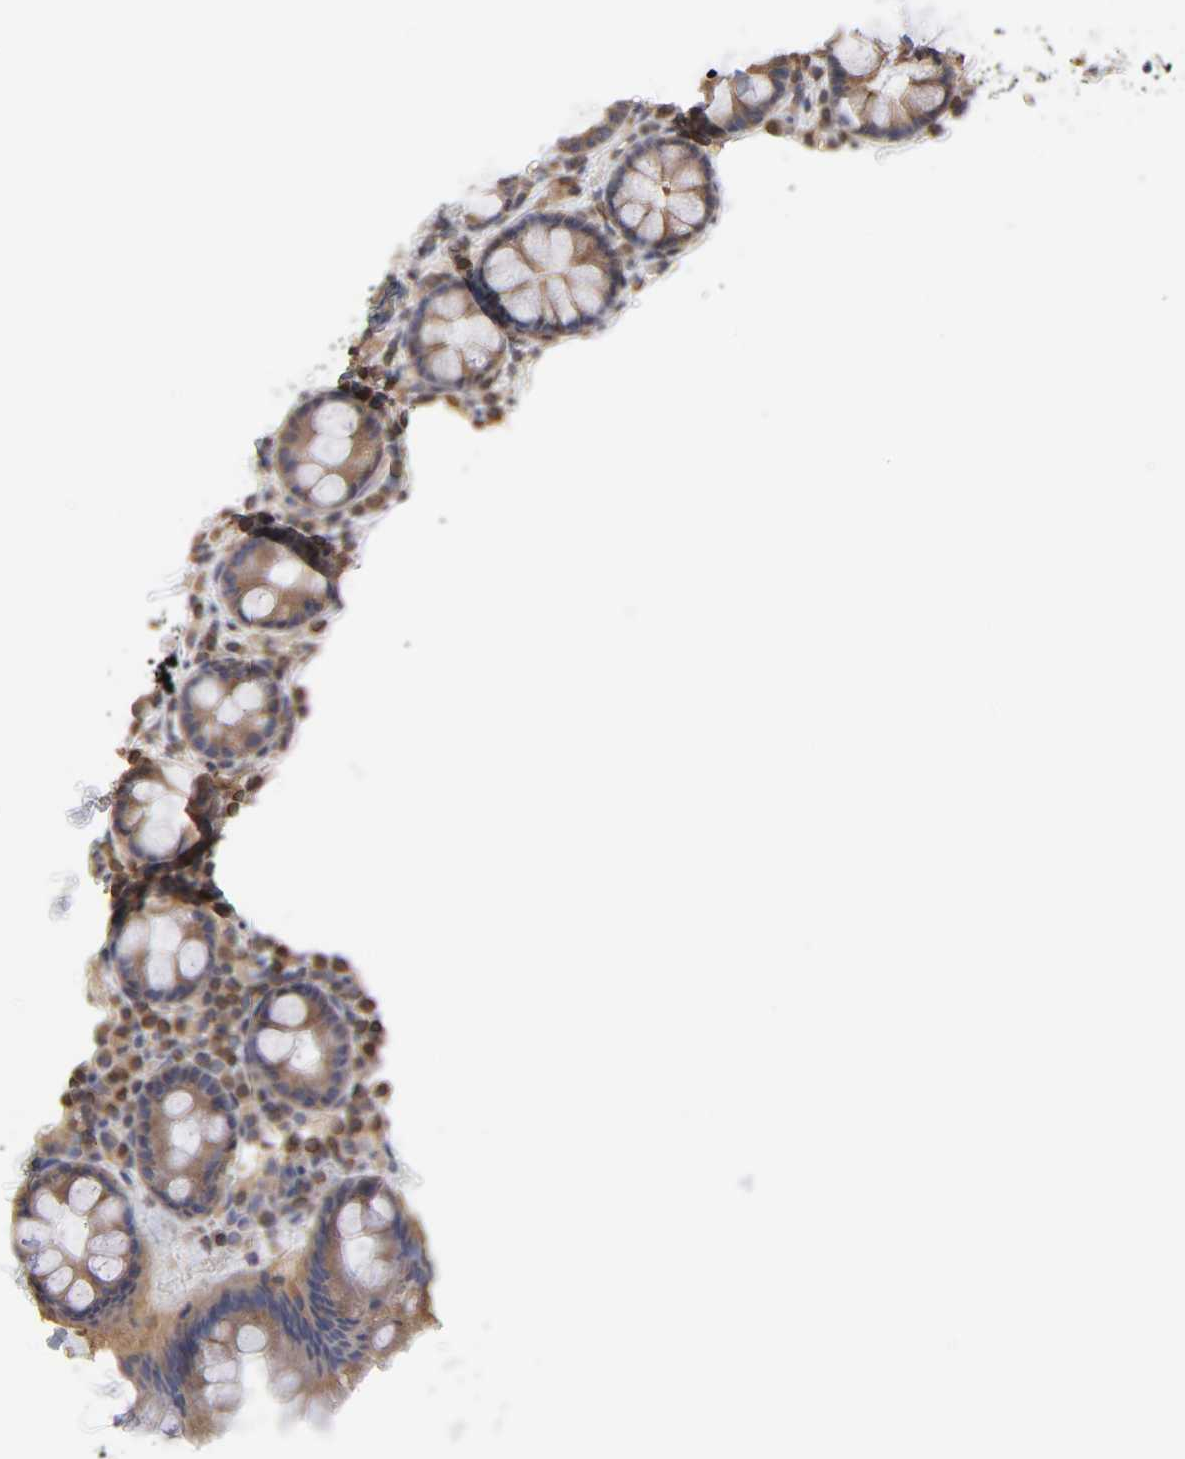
{"staining": {"intensity": "weak", "quantity": ">75%", "location": "cytoplasmic/membranous"}, "tissue": "rectum", "cell_type": "Glandular cells", "image_type": "normal", "snomed": [{"axis": "morphology", "description": "Normal tissue, NOS"}, {"axis": "topography", "description": "Rectum"}], "caption": "Immunohistochemistry of benign rectum exhibits low levels of weak cytoplasmic/membranous expression in about >75% of glandular cells. (IHC, brightfield microscopy, high magnification).", "gene": "STRN3", "patient": {"sex": "male", "age": 92}}